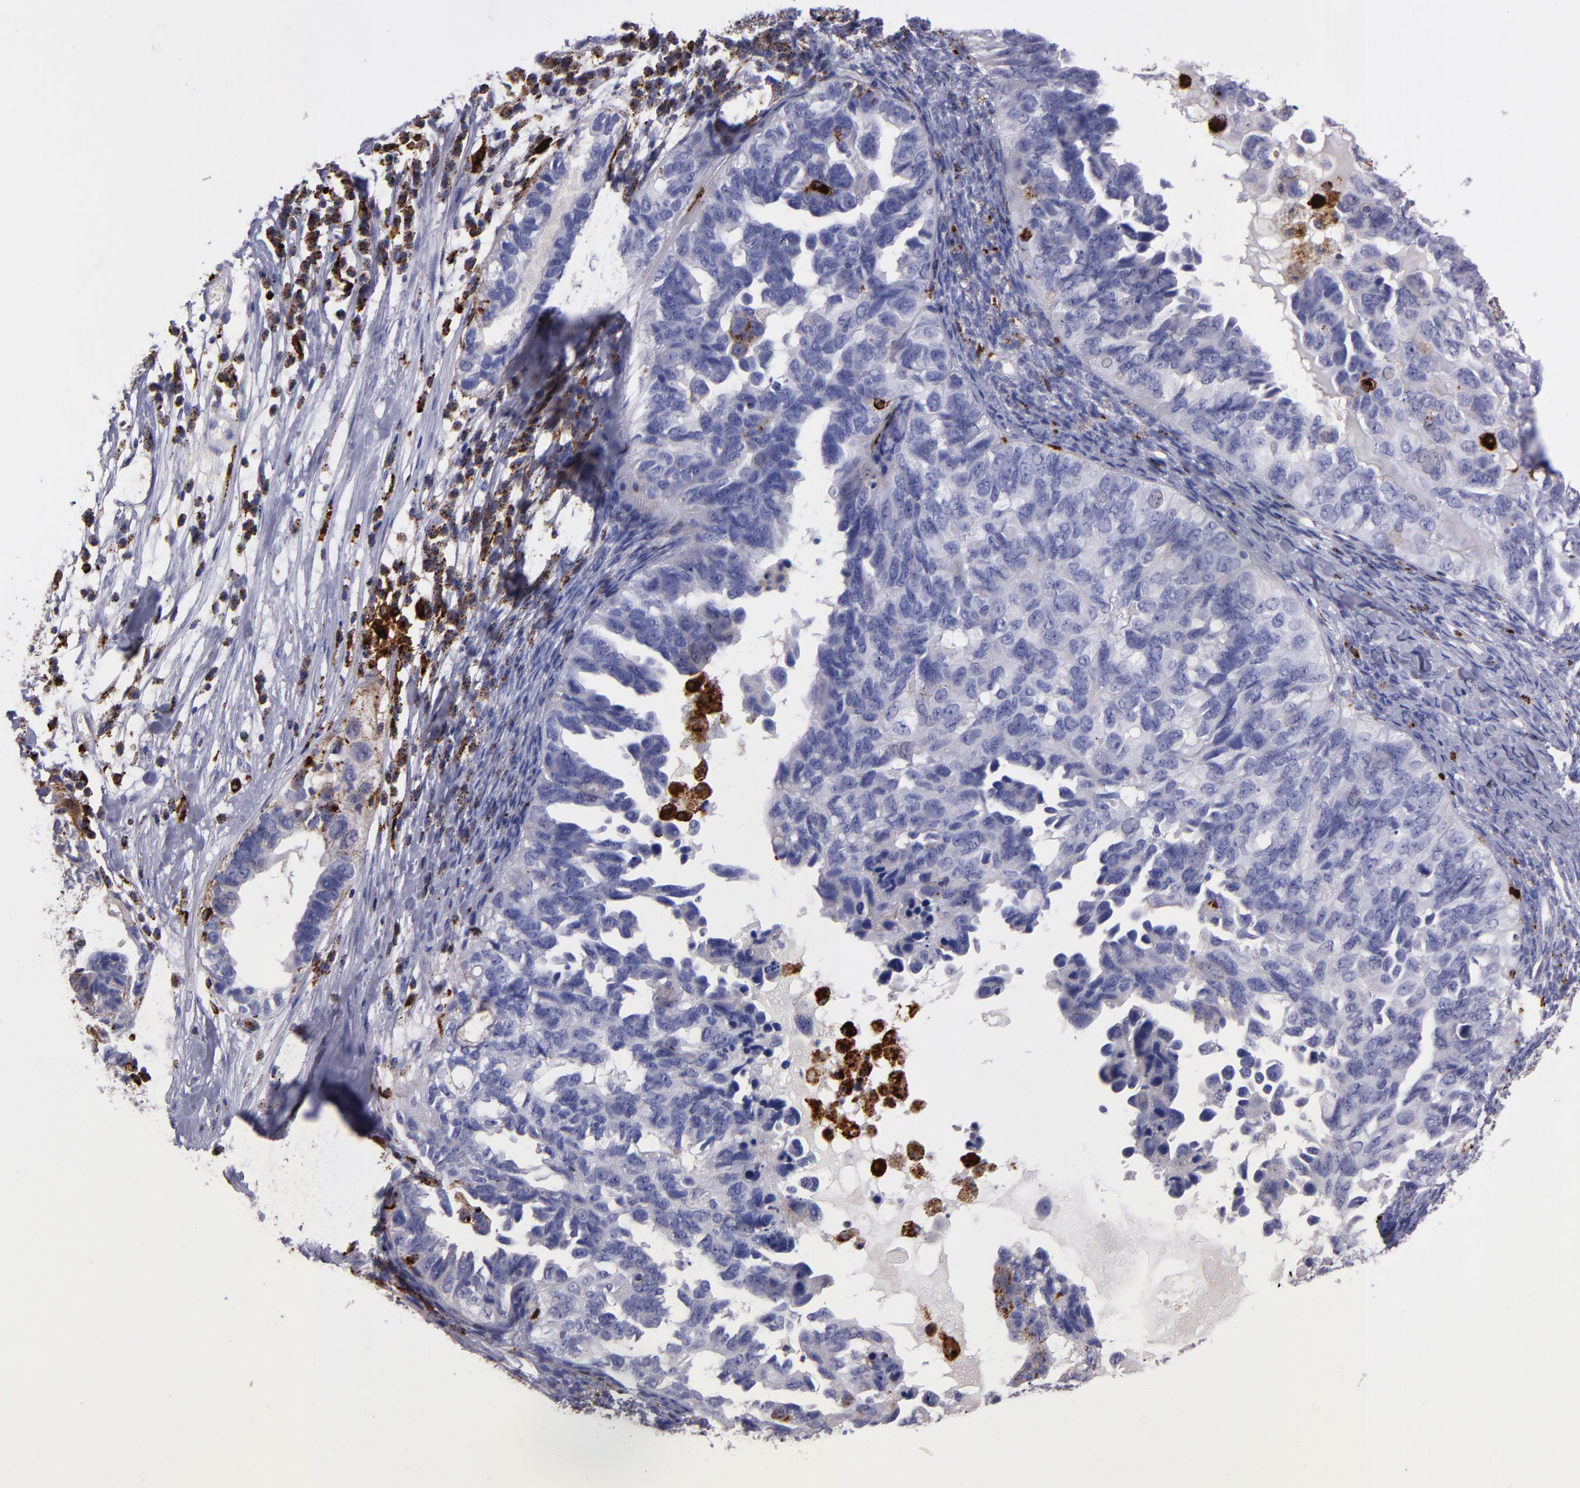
{"staining": {"intensity": "moderate", "quantity": "<25%", "location": "cytoplasmic/membranous"}, "tissue": "ovarian cancer", "cell_type": "Tumor cells", "image_type": "cancer", "snomed": [{"axis": "morphology", "description": "Cystadenocarcinoma, serous, NOS"}, {"axis": "topography", "description": "Ovary"}], "caption": "Immunohistochemical staining of human serous cystadenocarcinoma (ovarian) exhibits low levels of moderate cytoplasmic/membranous protein positivity in approximately <25% of tumor cells.", "gene": "CTSS", "patient": {"sex": "female", "age": 82}}